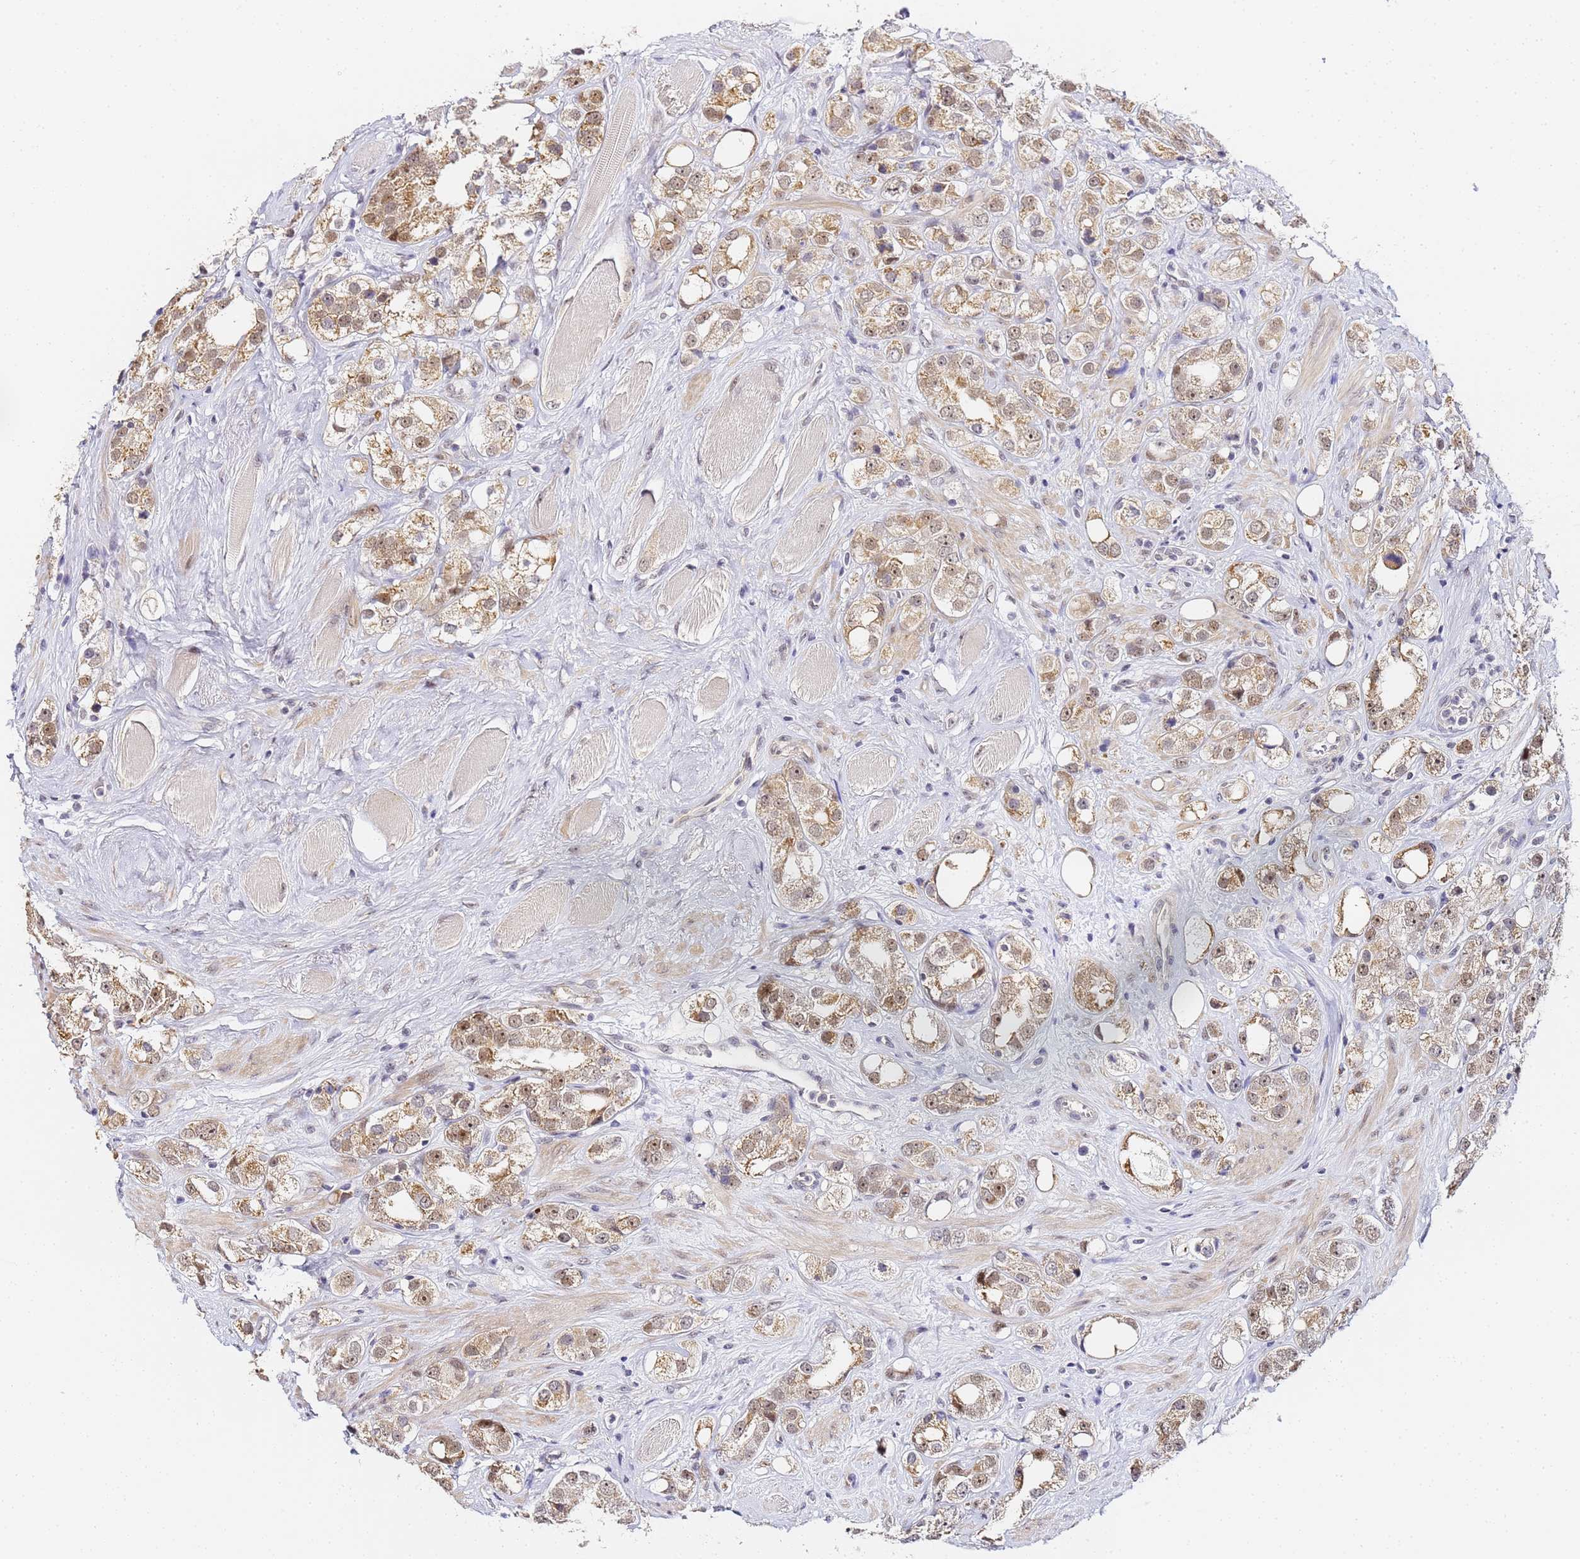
{"staining": {"intensity": "moderate", "quantity": ">75%", "location": "cytoplasmic/membranous,nuclear"}, "tissue": "prostate cancer", "cell_type": "Tumor cells", "image_type": "cancer", "snomed": [{"axis": "morphology", "description": "Adenocarcinoma, NOS"}, {"axis": "topography", "description": "Prostate"}], "caption": "Prostate cancer stained with a protein marker demonstrates moderate staining in tumor cells.", "gene": "LSM3", "patient": {"sex": "male", "age": 79}}